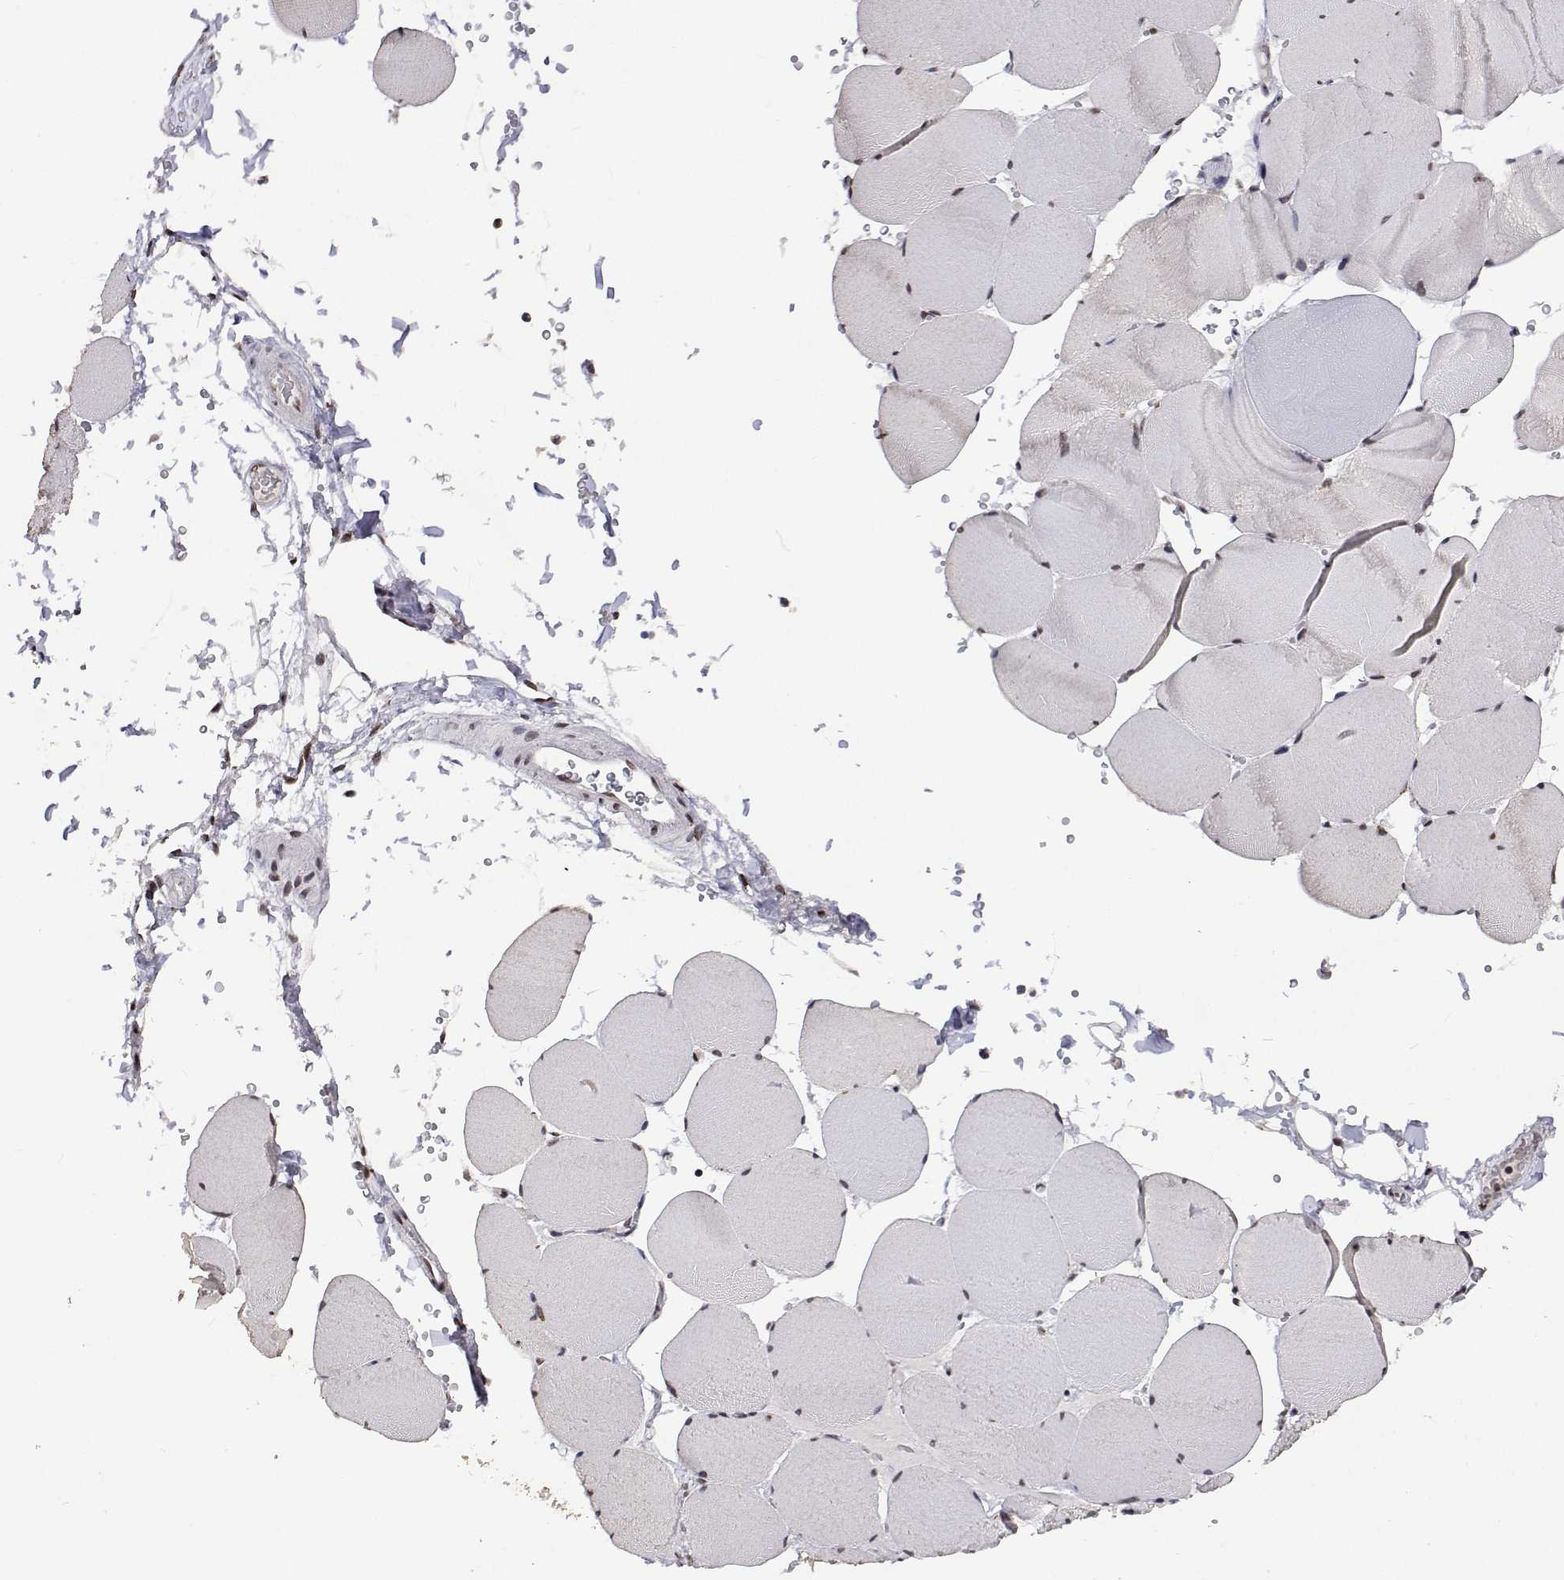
{"staining": {"intensity": "weak", "quantity": "<25%", "location": "nuclear"}, "tissue": "skeletal muscle", "cell_type": "Myocytes", "image_type": "normal", "snomed": [{"axis": "morphology", "description": "Normal tissue, NOS"}, {"axis": "topography", "description": "Skeletal muscle"}, {"axis": "topography", "description": "Head-Neck"}], "caption": "Image shows no significant protein expression in myocytes of normal skeletal muscle.", "gene": "HNRNPA0", "patient": {"sex": "male", "age": 66}}